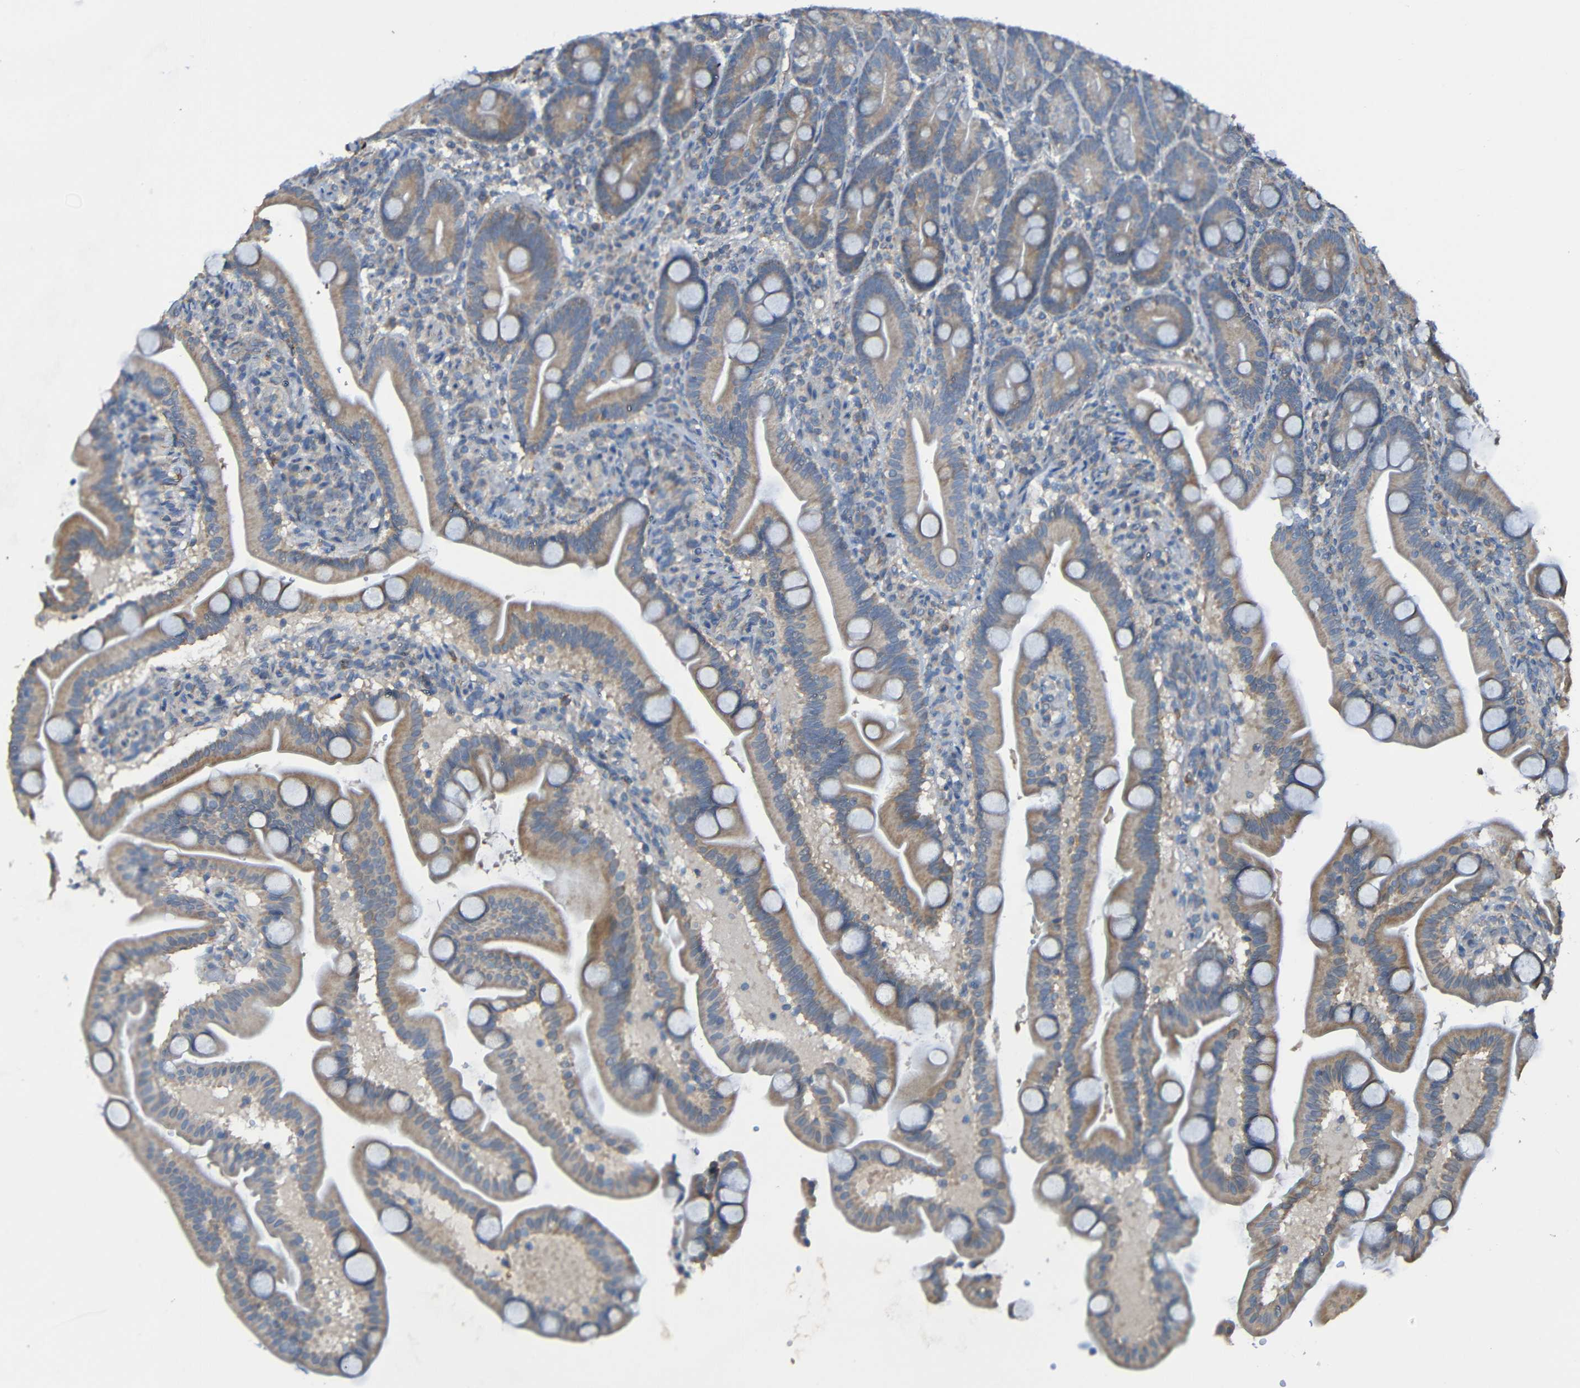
{"staining": {"intensity": "moderate", "quantity": ">75%", "location": "cytoplasmic/membranous"}, "tissue": "duodenum", "cell_type": "Glandular cells", "image_type": "normal", "snomed": [{"axis": "morphology", "description": "Normal tissue, NOS"}, {"axis": "topography", "description": "Duodenum"}], "caption": "Immunohistochemistry (IHC) micrograph of normal duodenum: duodenum stained using immunohistochemistry (IHC) displays medium levels of moderate protein expression localized specifically in the cytoplasmic/membranous of glandular cells, appearing as a cytoplasmic/membranous brown color.", "gene": "ADAM15", "patient": {"sex": "male", "age": 54}}